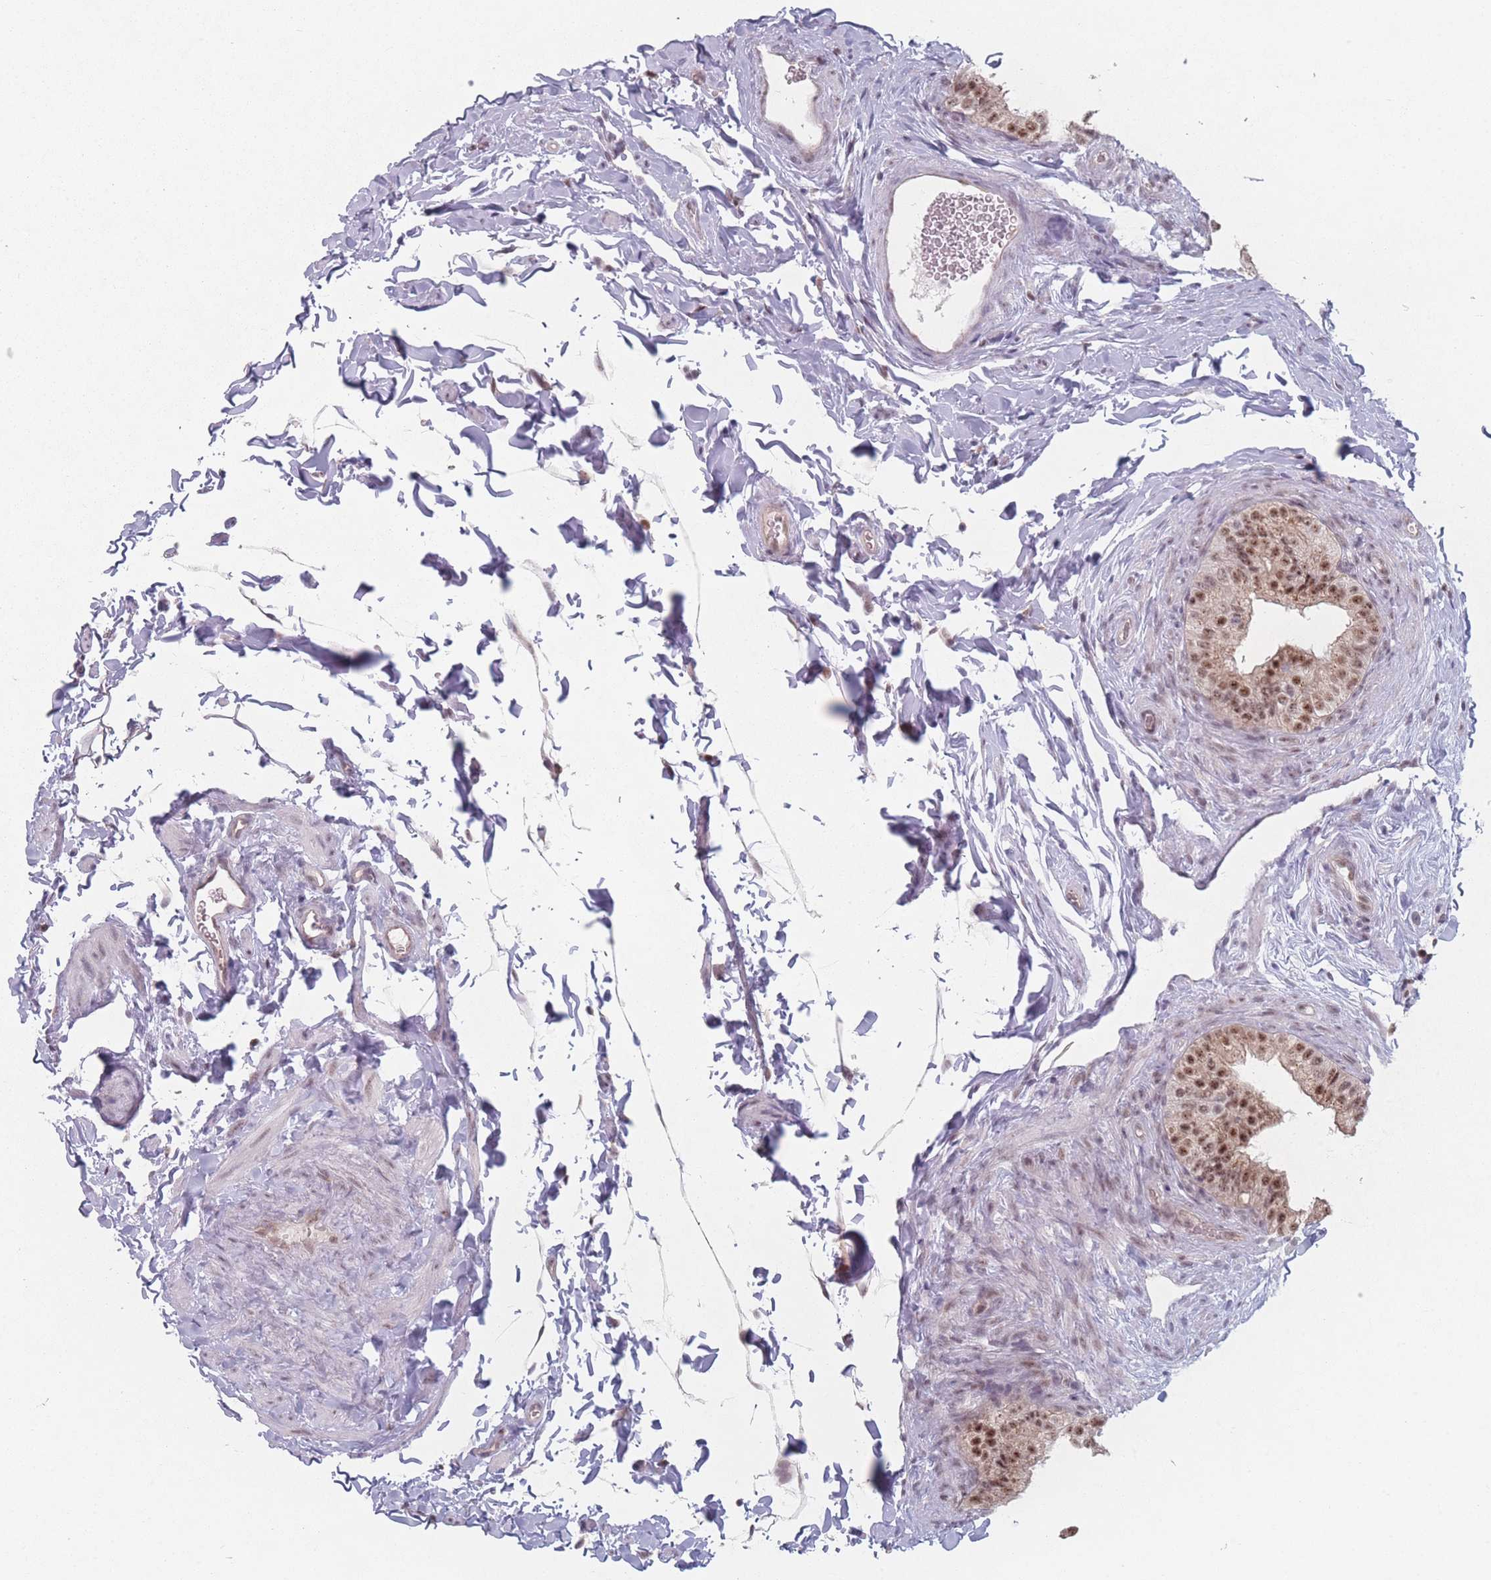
{"staining": {"intensity": "strong", "quantity": "25%-75%", "location": "cytoplasmic/membranous,nuclear"}, "tissue": "epididymis", "cell_type": "Glandular cells", "image_type": "normal", "snomed": [{"axis": "morphology", "description": "Normal tissue, NOS"}, {"axis": "topography", "description": "Epididymis"}], "caption": "An IHC micrograph of benign tissue is shown. Protein staining in brown shows strong cytoplasmic/membranous,nuclear positivity in epididymis within glandular cells.", "gene": "ZC3H14", "patient": {"sex": "male", "age": 49}}